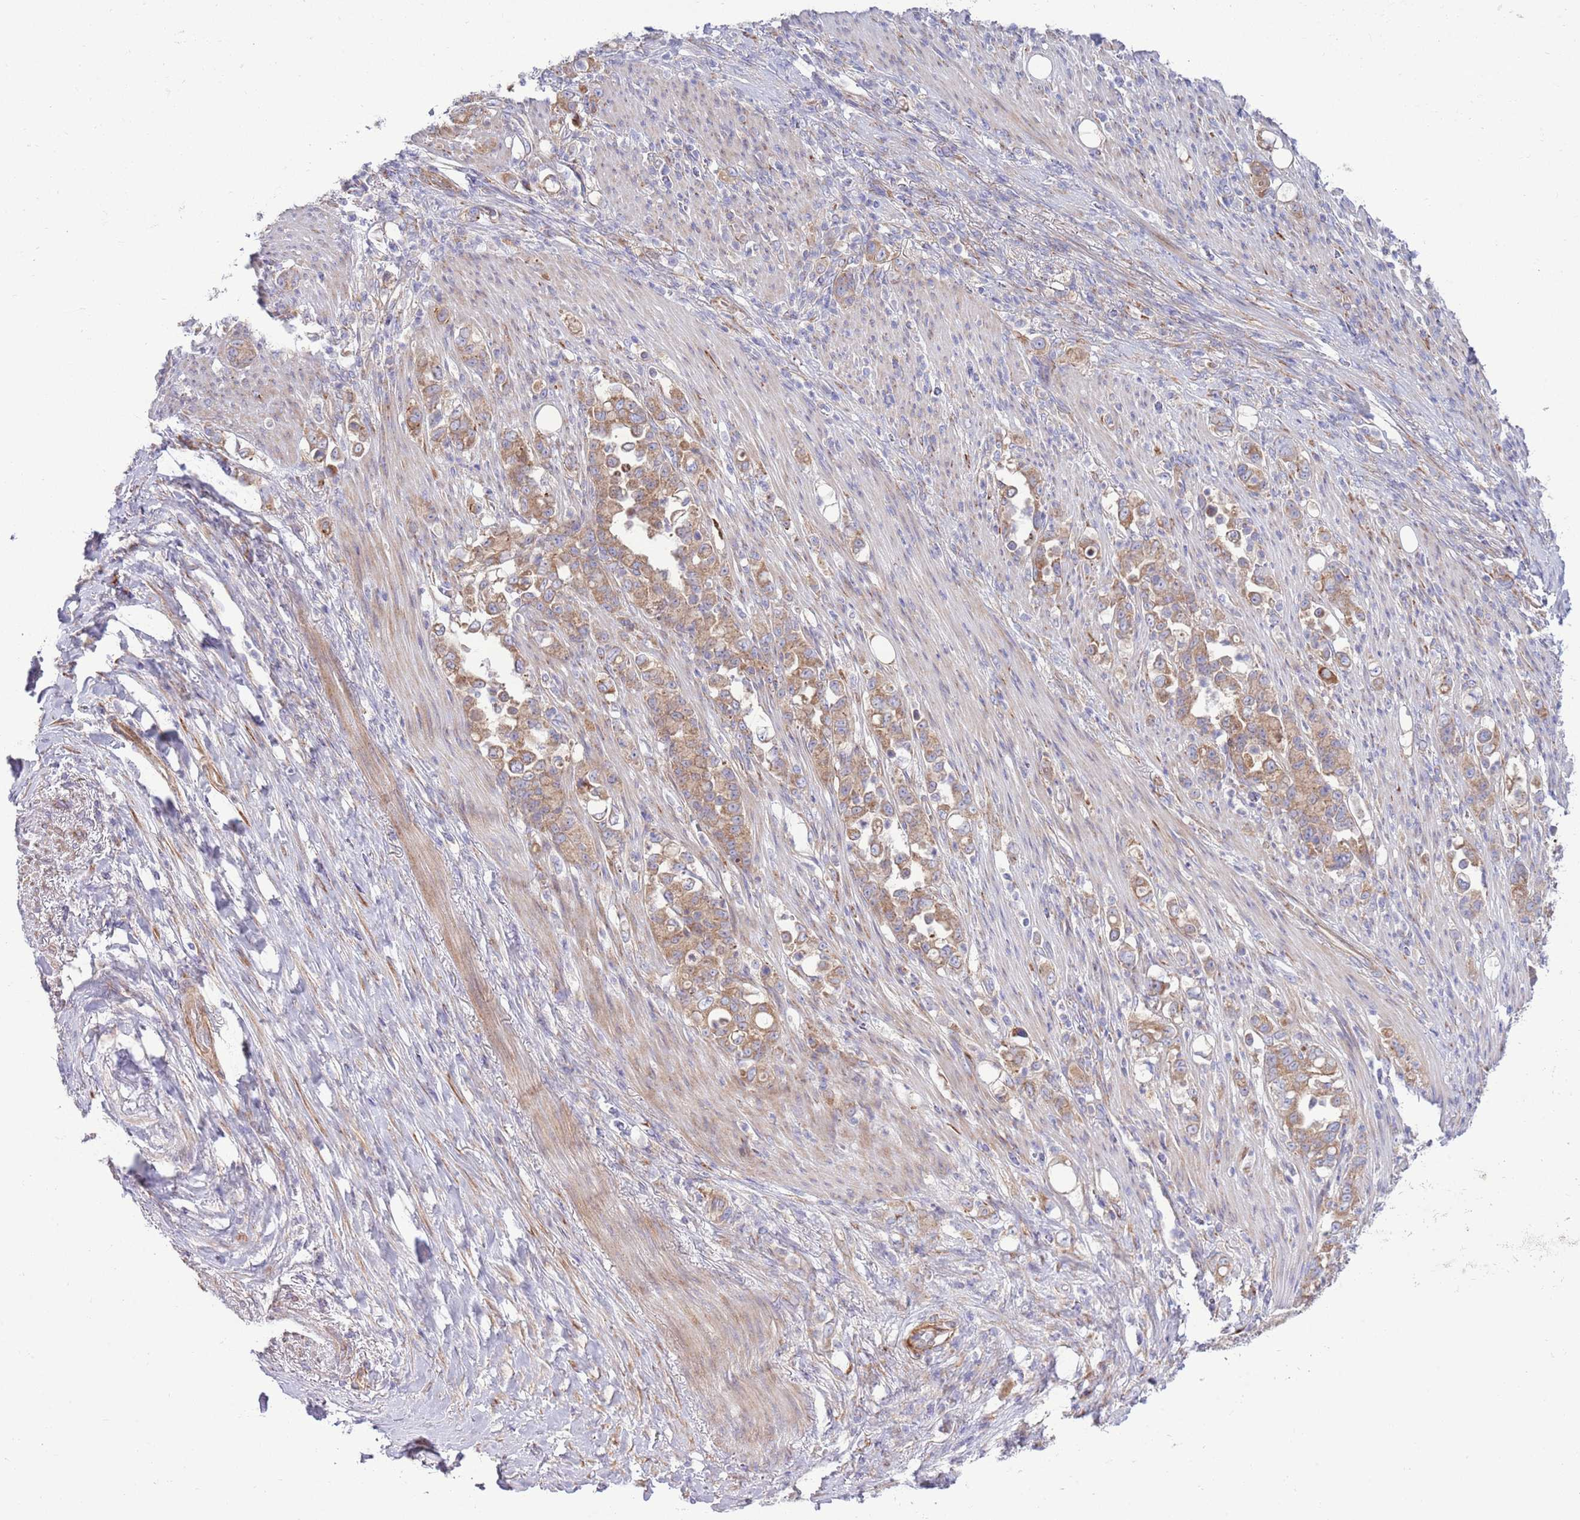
{"staining": {"intensity": "moderate", "quantity": ">75%", "location": "cytoplasmic/membranous"}, "tissue": "stomach cancer", "cell_type": "Tumor cells", "image_type": "cancer", "snomed": [{"axis": "morphology", "description": "Normal tissue, NOS"}, {"axis": "morphology", "description": "Adenocarcinoma, NOS"}, {"axis": "topography", "description": "Stomach"}], "caption": "A brown stain shows moderate cytoplasmic/membranous positivity of a protein in stomach adenocarcinoma tumor cells. Using DAB (brown) and hematoxylin (blue) stains, captured at high magnification using brightfield microscopy.", "gene": "TOMM5", "patient": {"sex": "female", "age": 79}}